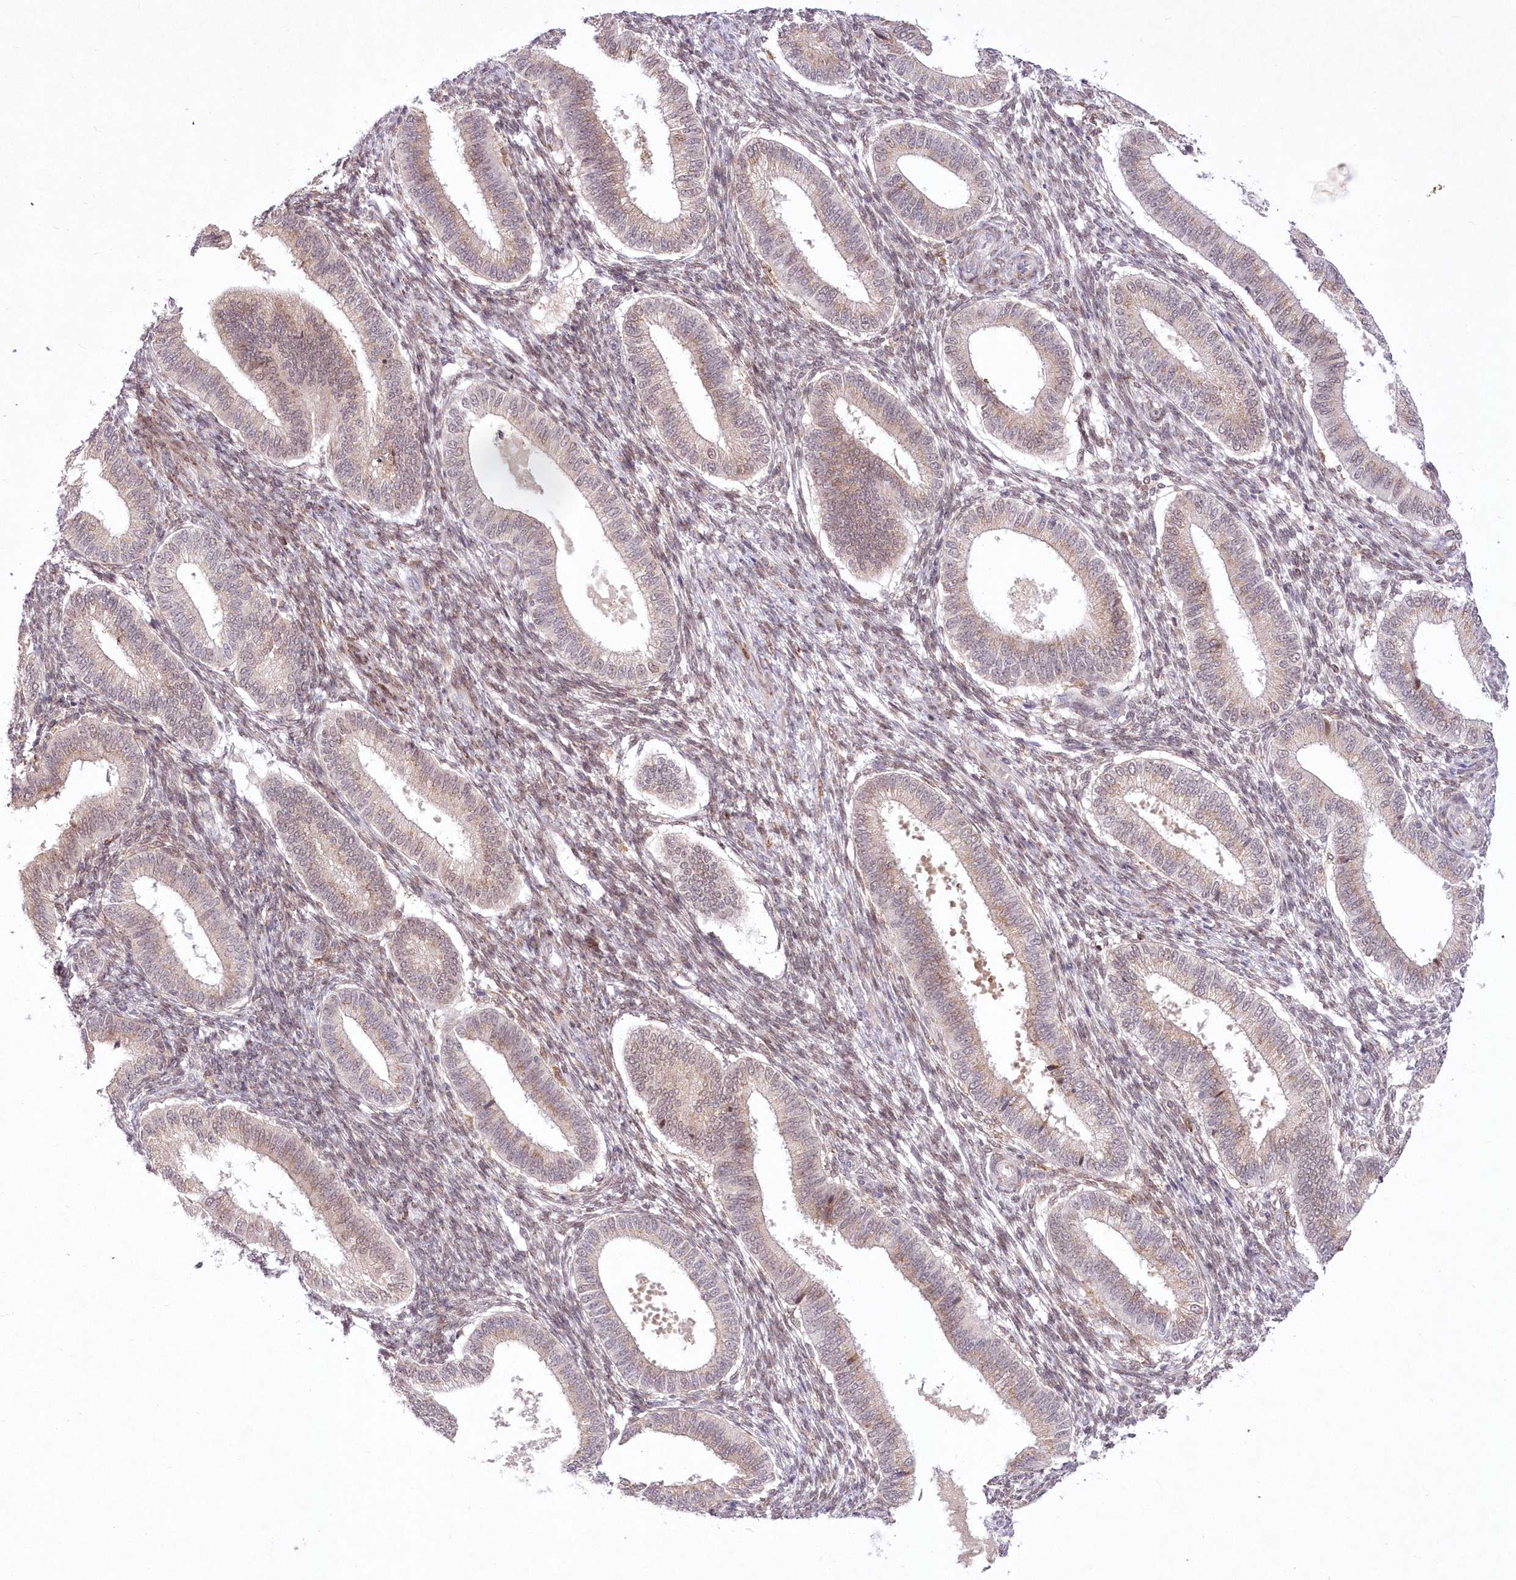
{"staining": {"intensity": "weak", "quantity": "<25%", "location": "nuclear"}, "tissue": "endometrium", "cell_type": "Cells in endometrial stroma", "image_type": "normal", "snomed": [{"axis": "morphology", "description": "Normal tissue, NOS"}, {"axis": "topography", "description": "Endometrium"}], "caption": "The immunohistochemistry (IHC) image has no significant staining in cells in endometrial stroma of endometrium. (IHC, brightfield microscopy, high magnification).", "gene": "LDB1", "patient": {"sex": "female", "age": 39}}